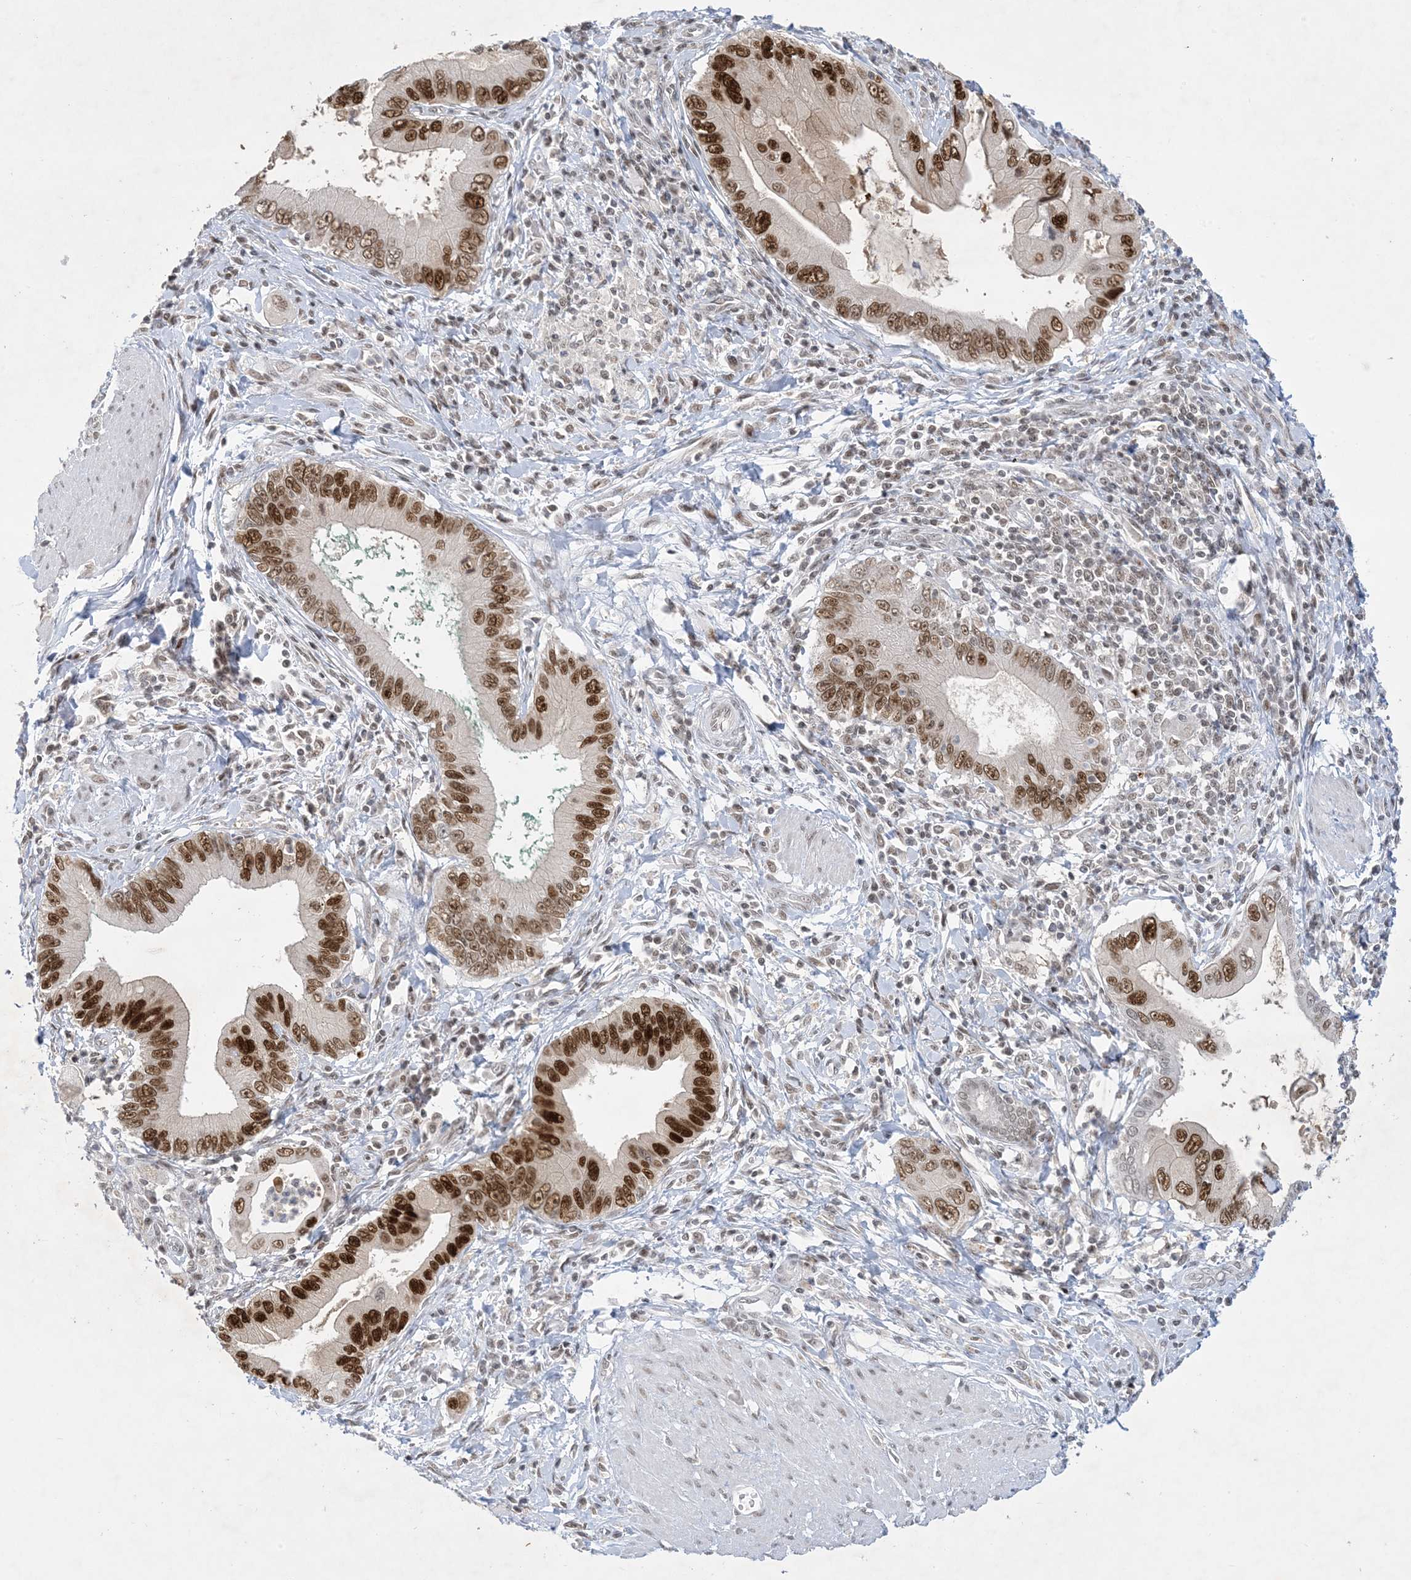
{"staining": {"intensity": "strong", "quantity": ">75%", "location": "nuclear"}, "tissue": "pancreatic cancer", "cell_type": "Tumor cells", "image_type": "cancer", "snomed": [{"axis": "morphology", "description": "Adenocarcinoma, NOS"}, {"axis": "topography", "description": "Pancreas"}], "caption": "Protein staining demonstrates strong nuclear staining in about >75% of tumor cells in pancreatic cancer (adenocarcinoma).", "gene": "ZNF674", "patient": {"sex": "male", "age": 78}}